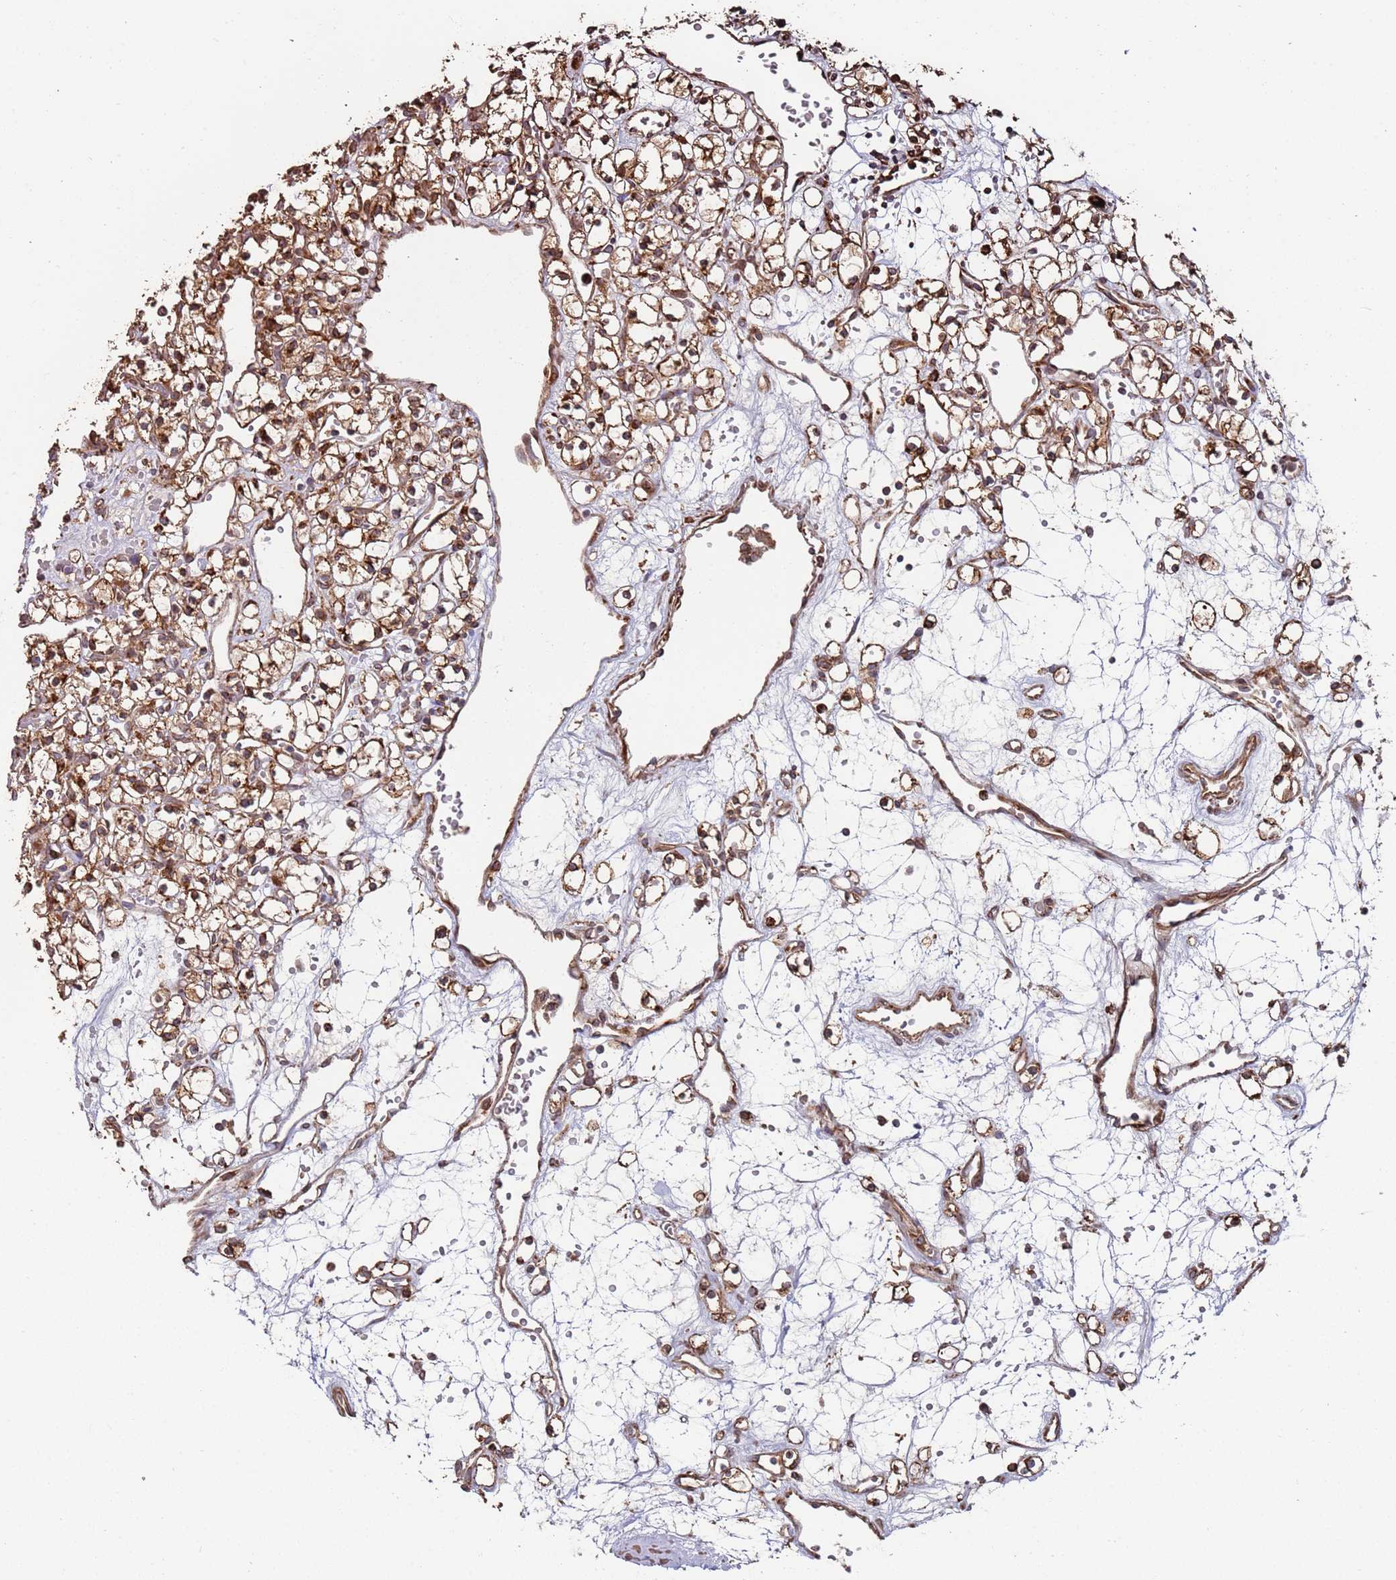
{"staining": {"intensity": "strong", "quantity": ">75%", "location": "cytoplasmic/membranous"}, "tissue": "renal cancer", "cell_type": "Tumor cells", "image_type": "cancer", "snomed": [{"axis": "morphology", "description": "Adenocarcinoma, NOS"}, {"axis": "topography", "description": "Kidney"}], "caption": "Renal adenocarcinoma was stained to show a protein in brown. There is high levels of strong cytoplasmic/membranous expression in approximately >75% of tumor cells. The protein of interest is shown in brown color, while the nuclei are stained blue.", "gene": "LACC1", "patient": {"sex": "female", "age": 59}}